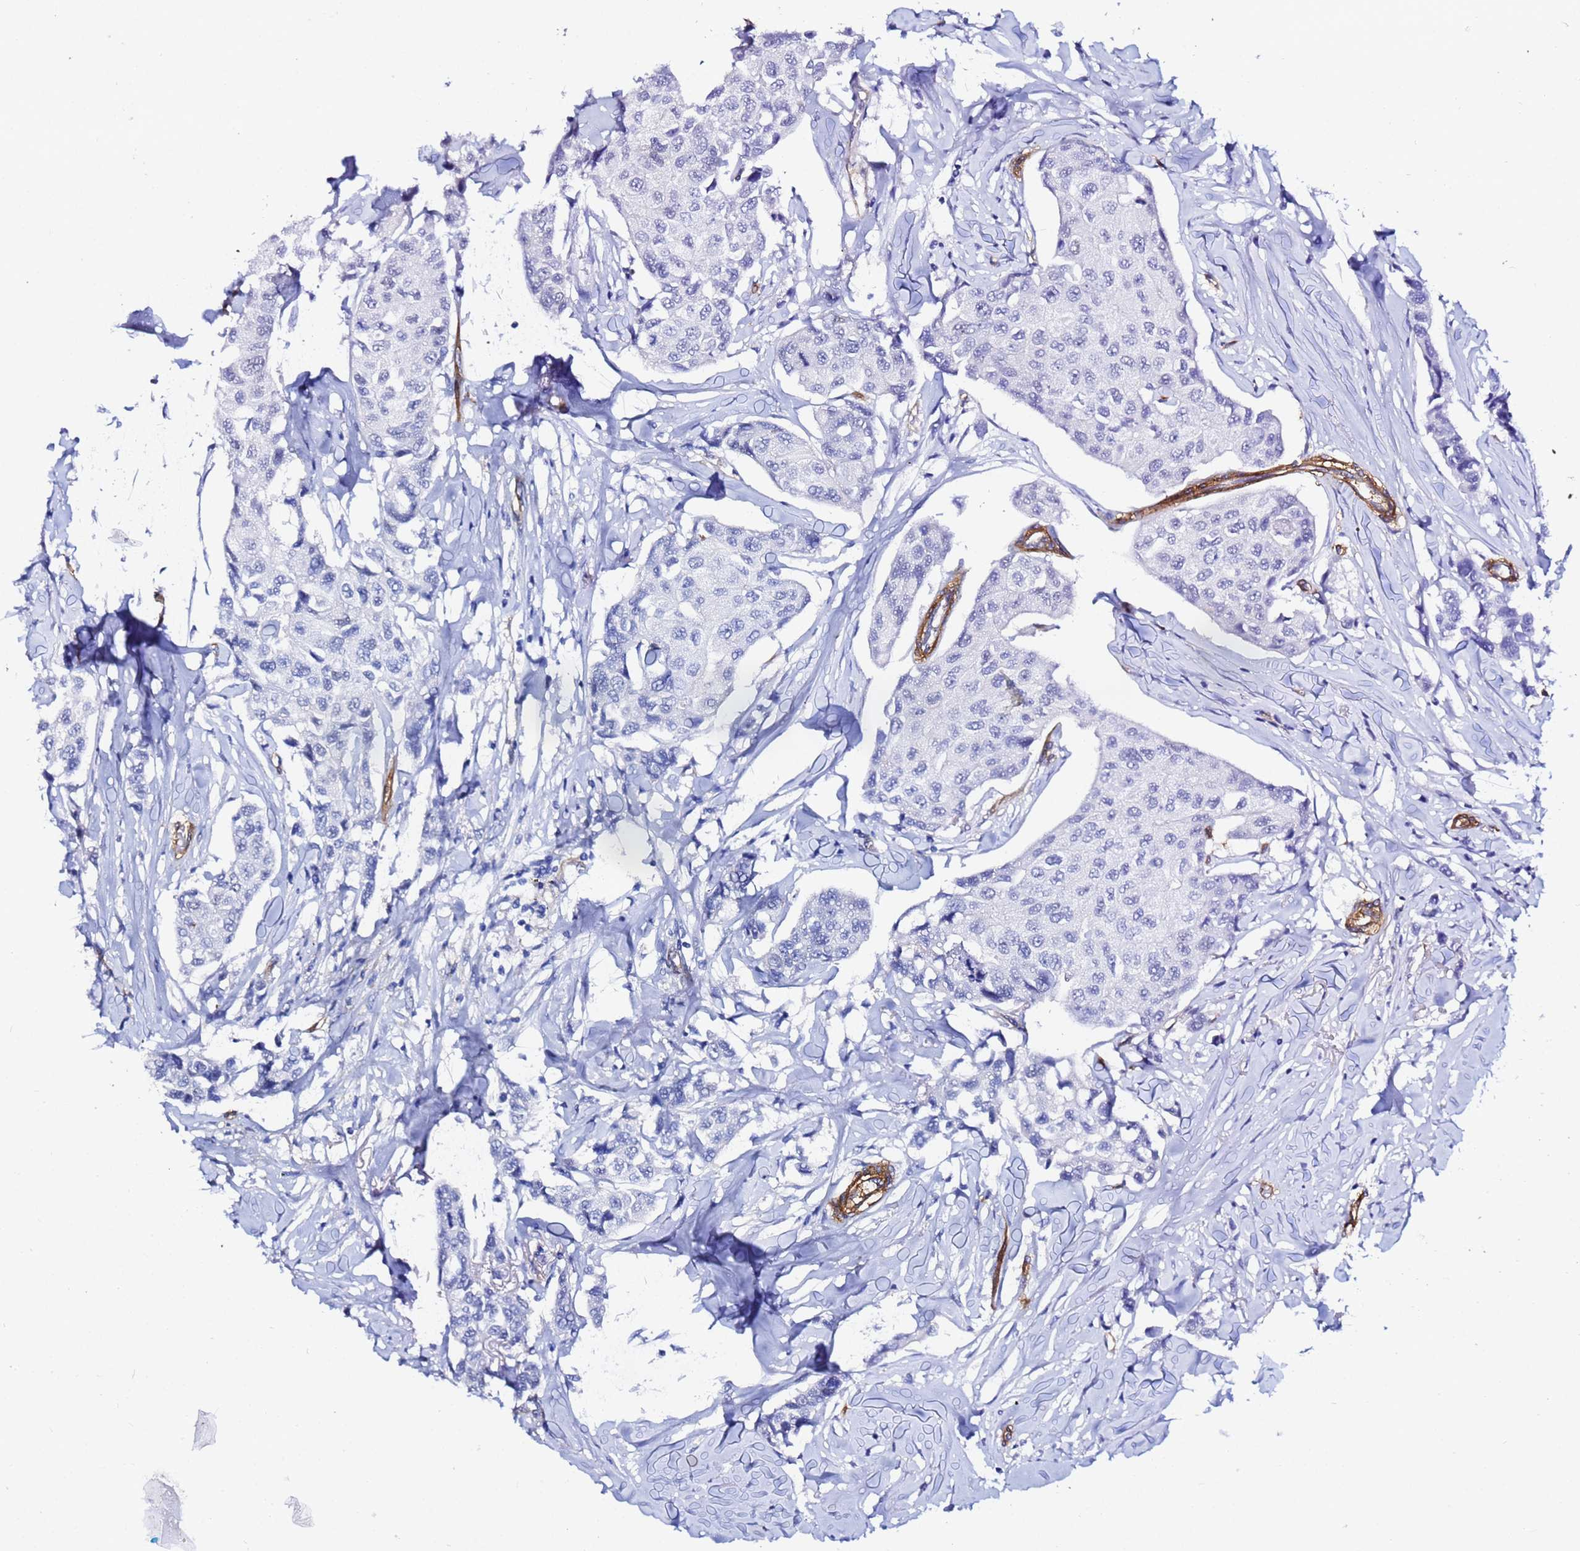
{"staining": {"intensity": "negative", "quantity": "none", "location": "none"}, "tissue": "breast cancer", "cell_type": "Tumor cells", "image_type": "cancer", "snomed": [{"axis": "morphology", "description": "Duct carcinoma"}, {"axis": "topography", "description": "Breast"}], "caption": "An immunohistochemistry image of breast intraductal carcinoma is shown. There is no staining in tumor cells of breast intraductal carcinoma.", "gene": "DEFB104A", "patient": {"sex": "female", "age": 80}}